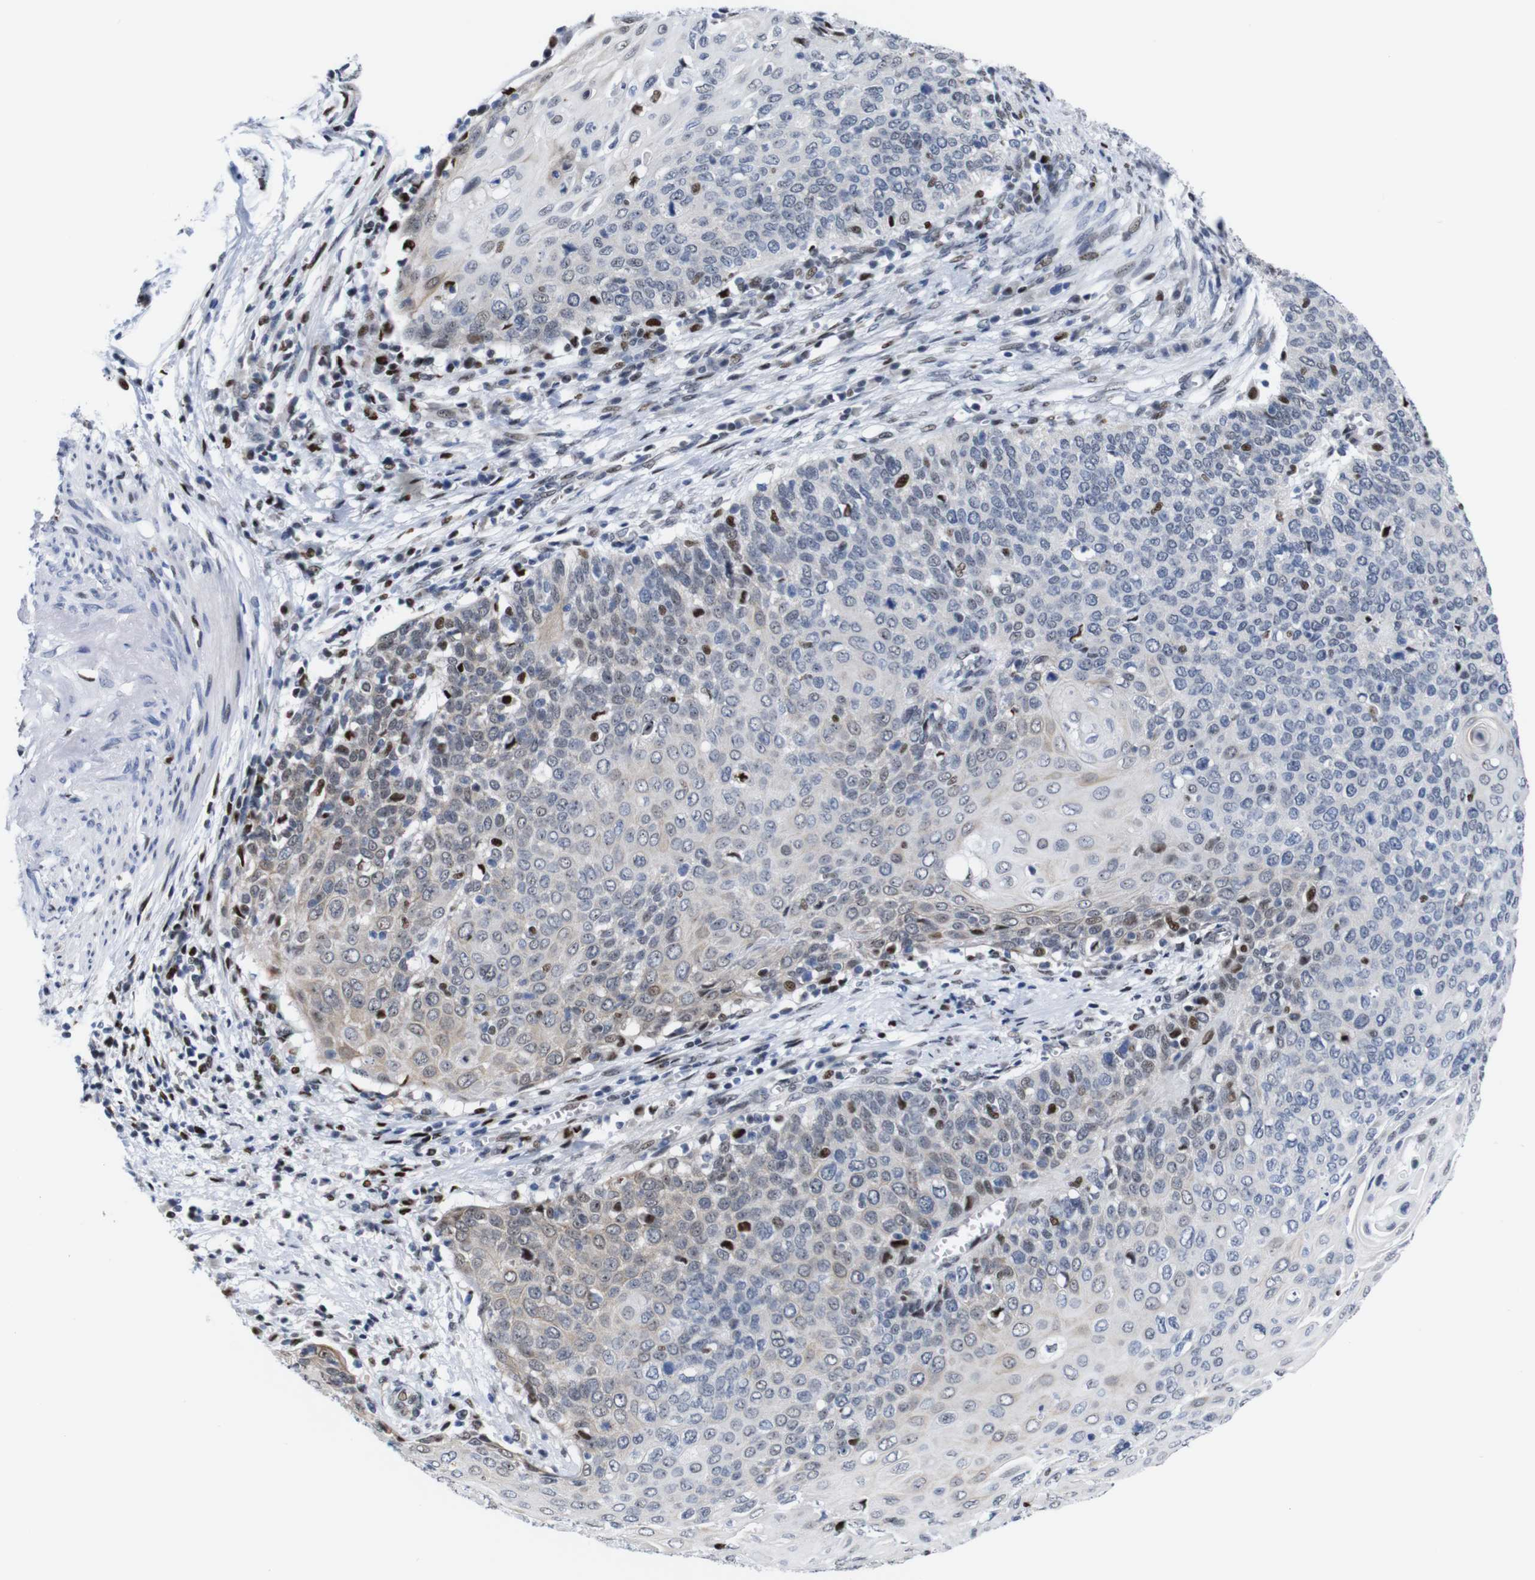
{"staining": {"intensity": "strong", "quantity": "<25%", "location": "nuclear"}, "tissue": "cervical cancer", "cell_type": "Tumor cells", "image_type": "cancer", "snomed": [{"axis": "morphology", "description": "Squamous cell carcinoma, NOS"}, {"axis": "topography", "description": "Cervix"}], "caption": "Tumor cells show medium levels of strong nuclear positivity in approximately <25% of cells in squamous cell carcinoma (cervical).", "gene": "GATA6", "patient": {"sex": "female", "age": 39}}